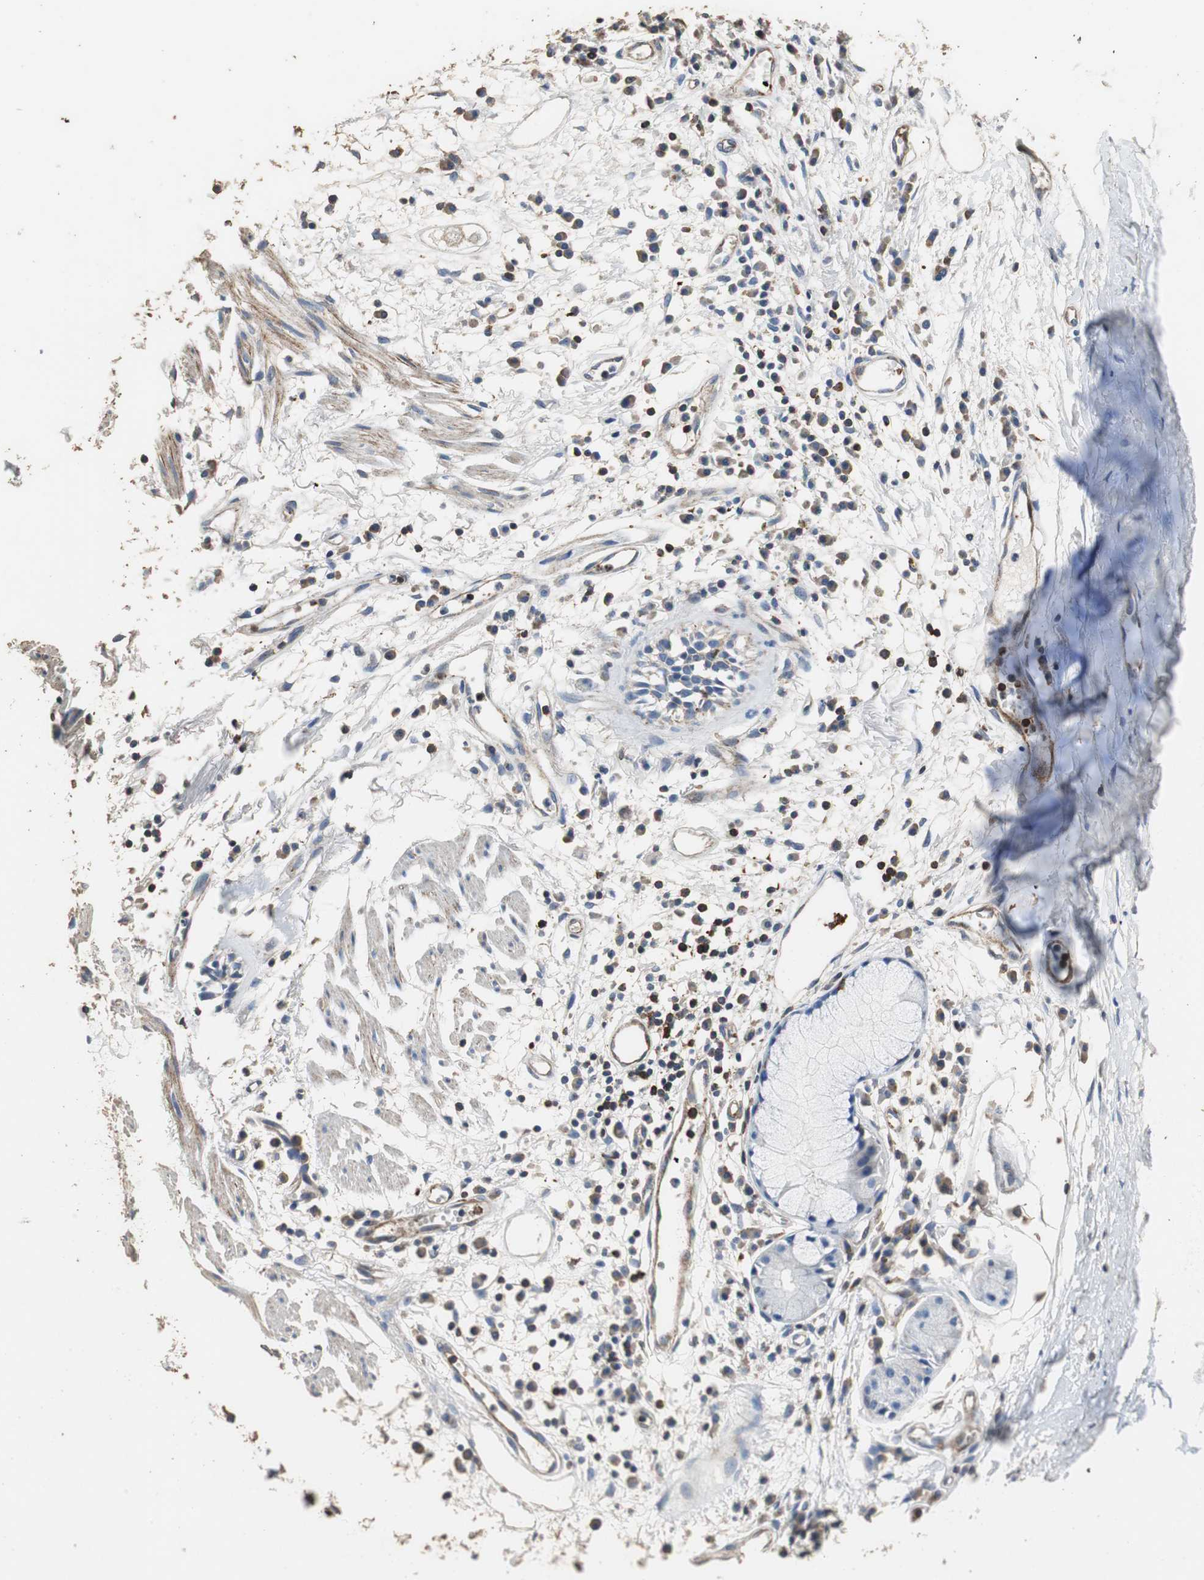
{"staining": {"intensity": "moderate", "quantity": ">75%", "location": "cytoplasmic/membranous"}, "tissue": "adipose tissue", "cell_type": "Adipocytes", "image_type": "normal", "snomed": [{"axis": "morphology", "description": "Normal tissue, NOS"}, {"axis": "morphology", "description": "Adenocarcinoma, NOS"}, {"axis": "topography", "description": "Cartilage tissue"}, {"axis": "topography", "description": "Bronchus"}, {"axis": "topography", "description": "Lung"}], "caption": "Immunohistochemistry (IHC) staining of benign adipose tissue, which demonstrates medium levels of moderate cytoplasmic/membranous staining in about >75% of adipocytes indicating moderate cytoplasmic/membranous protein expression. The staining was performed using DAB (brown) for protein detection and nuclei were counterstained in hematoxylin (blue).", "gene": "PRKRA", "patient": {"sex": "female", "age": 67}}